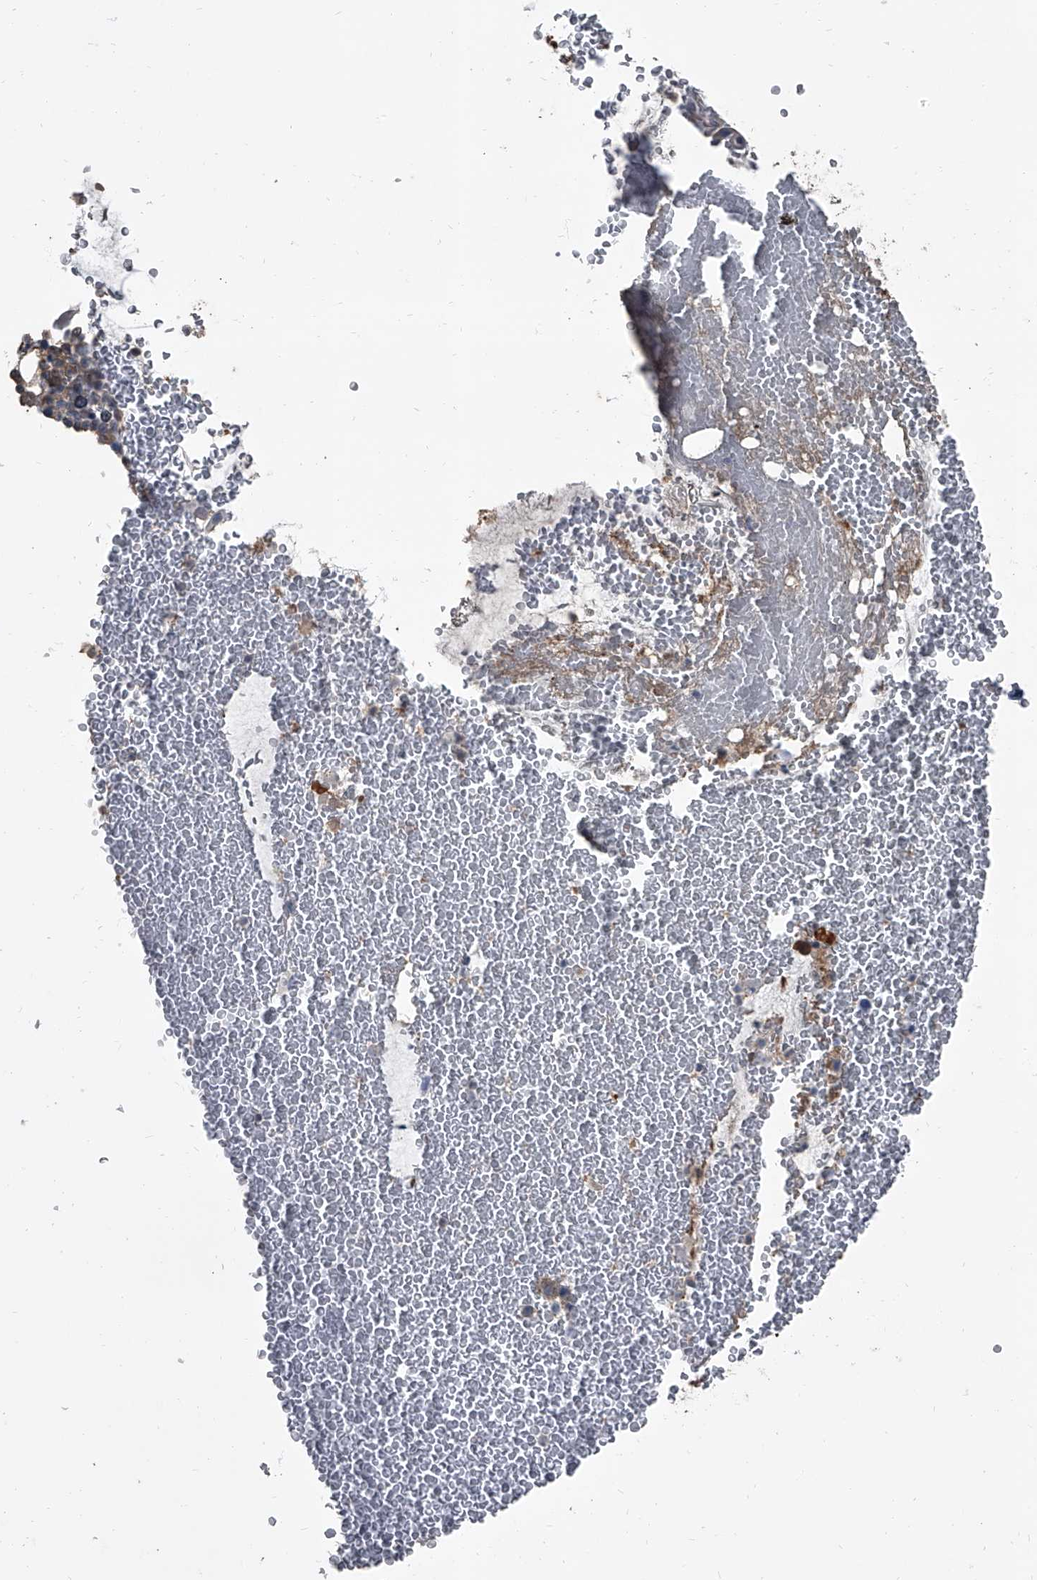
{"staining": {"intensity": "weak", "quantity": ">75%", "location": "cytoplasmic/membranous"}, "tissue": "bronchus", "cell_type": "Respiratory epithelial cells", "image_type": "normal", "snomed": [{"axis": "morphology", "description": "Normal tissue, NOS"}, {"axis": "morphology", "description": "Squamous cell carcinoma, NOS"}, {"axis": "topography", "description": "Lymph node"}, {"axis": "topography", "description": "Bronchus"}, {"axis": "topography", "description": "Lung"}], "caption": "Immunohistochemical staining of benign human bronchus demonstrates weak cytoplasmic/membranous protein staining in approximately >75% of respiratory epithelial cells. (IHC, brightfield microscopy, high magnification).", "gene": "OARD1", "patient": {"sex": "male", "age": 66}}